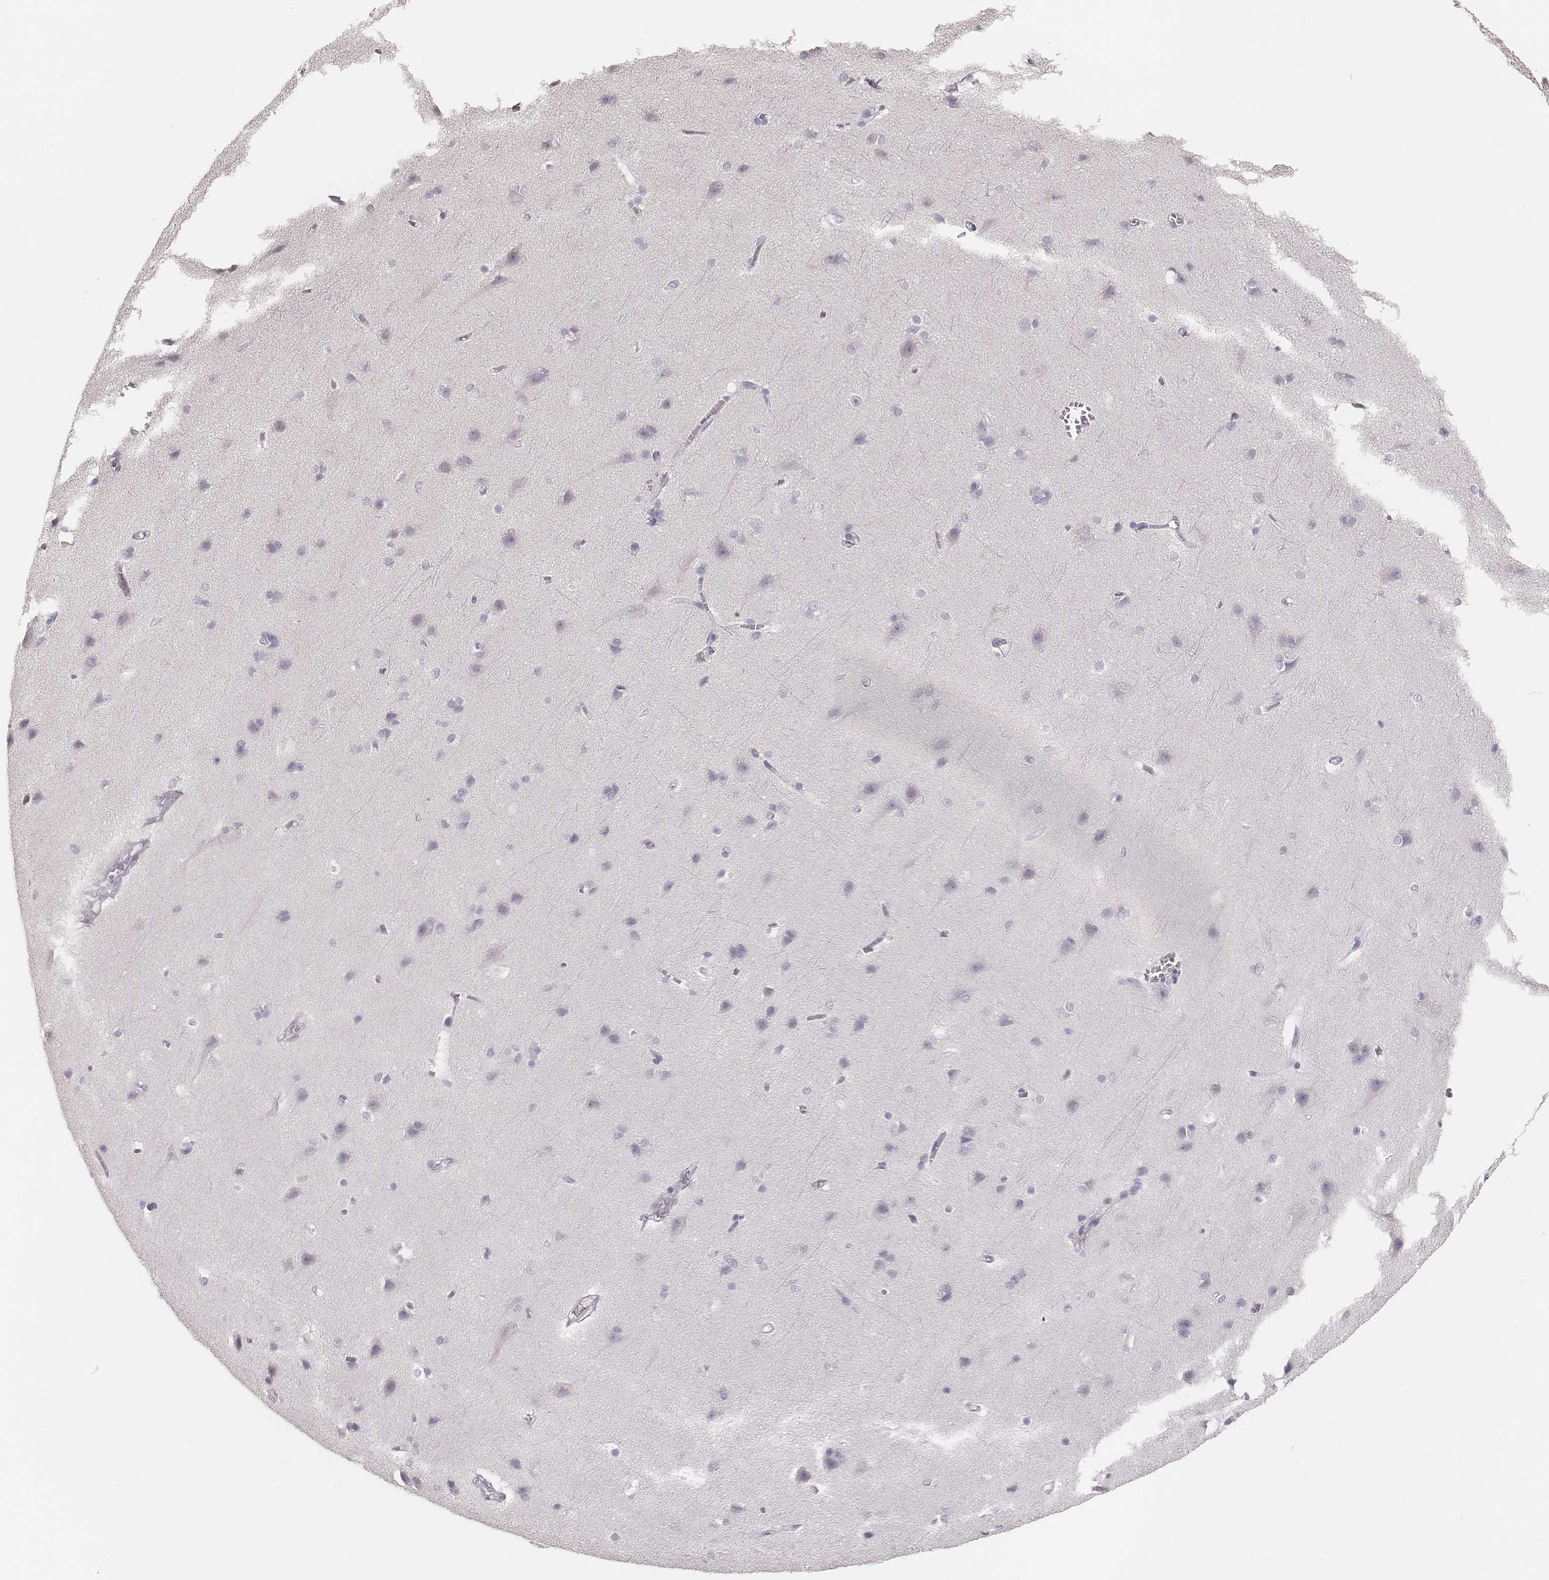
{"staining": {"intensity": "negative", "quantity": "none", "location": "none"}, "tissue": "cerebral cortex", "cell_type": "Endothelial cells", "image_type": "normal", "snomed": [{"axis": "morphology", "description": "Normal tissue, NOS"}, {"axis": "topography", "description": "Cerebral cortex"}], "caption": "DAB immunohistochemical staining of normal human cerebral cortex shows no significant expression in endothelial cells.", "gene": "MYH6", "patient": {"sex": "male", "age": 37}}